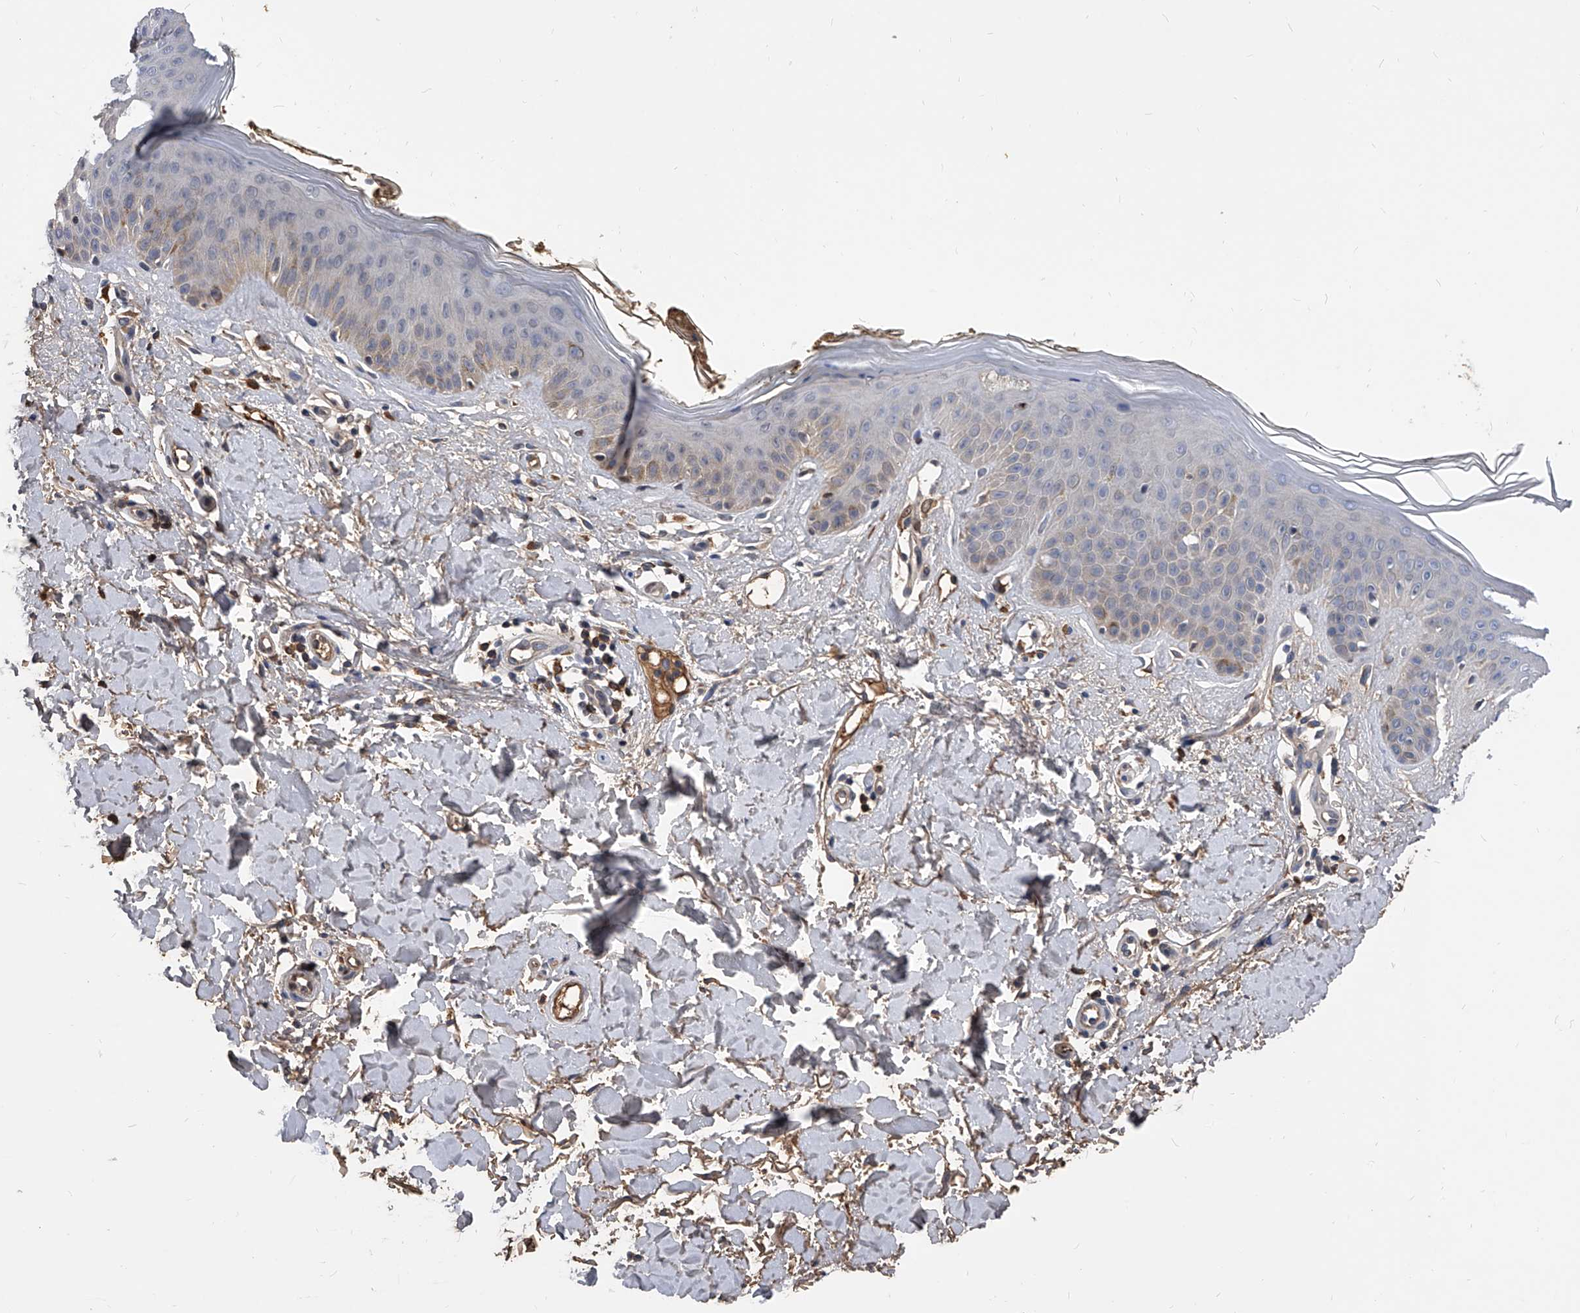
{"staining": {"intensity": "moderate", "quantity": ">75%", "location": "cytoplasmic/membranous"}, "tissue": "skin", "cell_type": "Fibroblasts", "image_type": "normal", "snomed": [{"axis": "morphology", "description": "Normal tissue, NOS"}, {"axis": "topography", "description": "Skin"}], "caption": "Skin stained with IHC demonstrates moderate cytoplasmic/membranous positivity in approximately >75% of fibroblasts. (DAB IHC, brown staining for protein, blue staining for nuclei).", "gene": "ZNF25", "patient": {"sex": "female", "age": 64}}